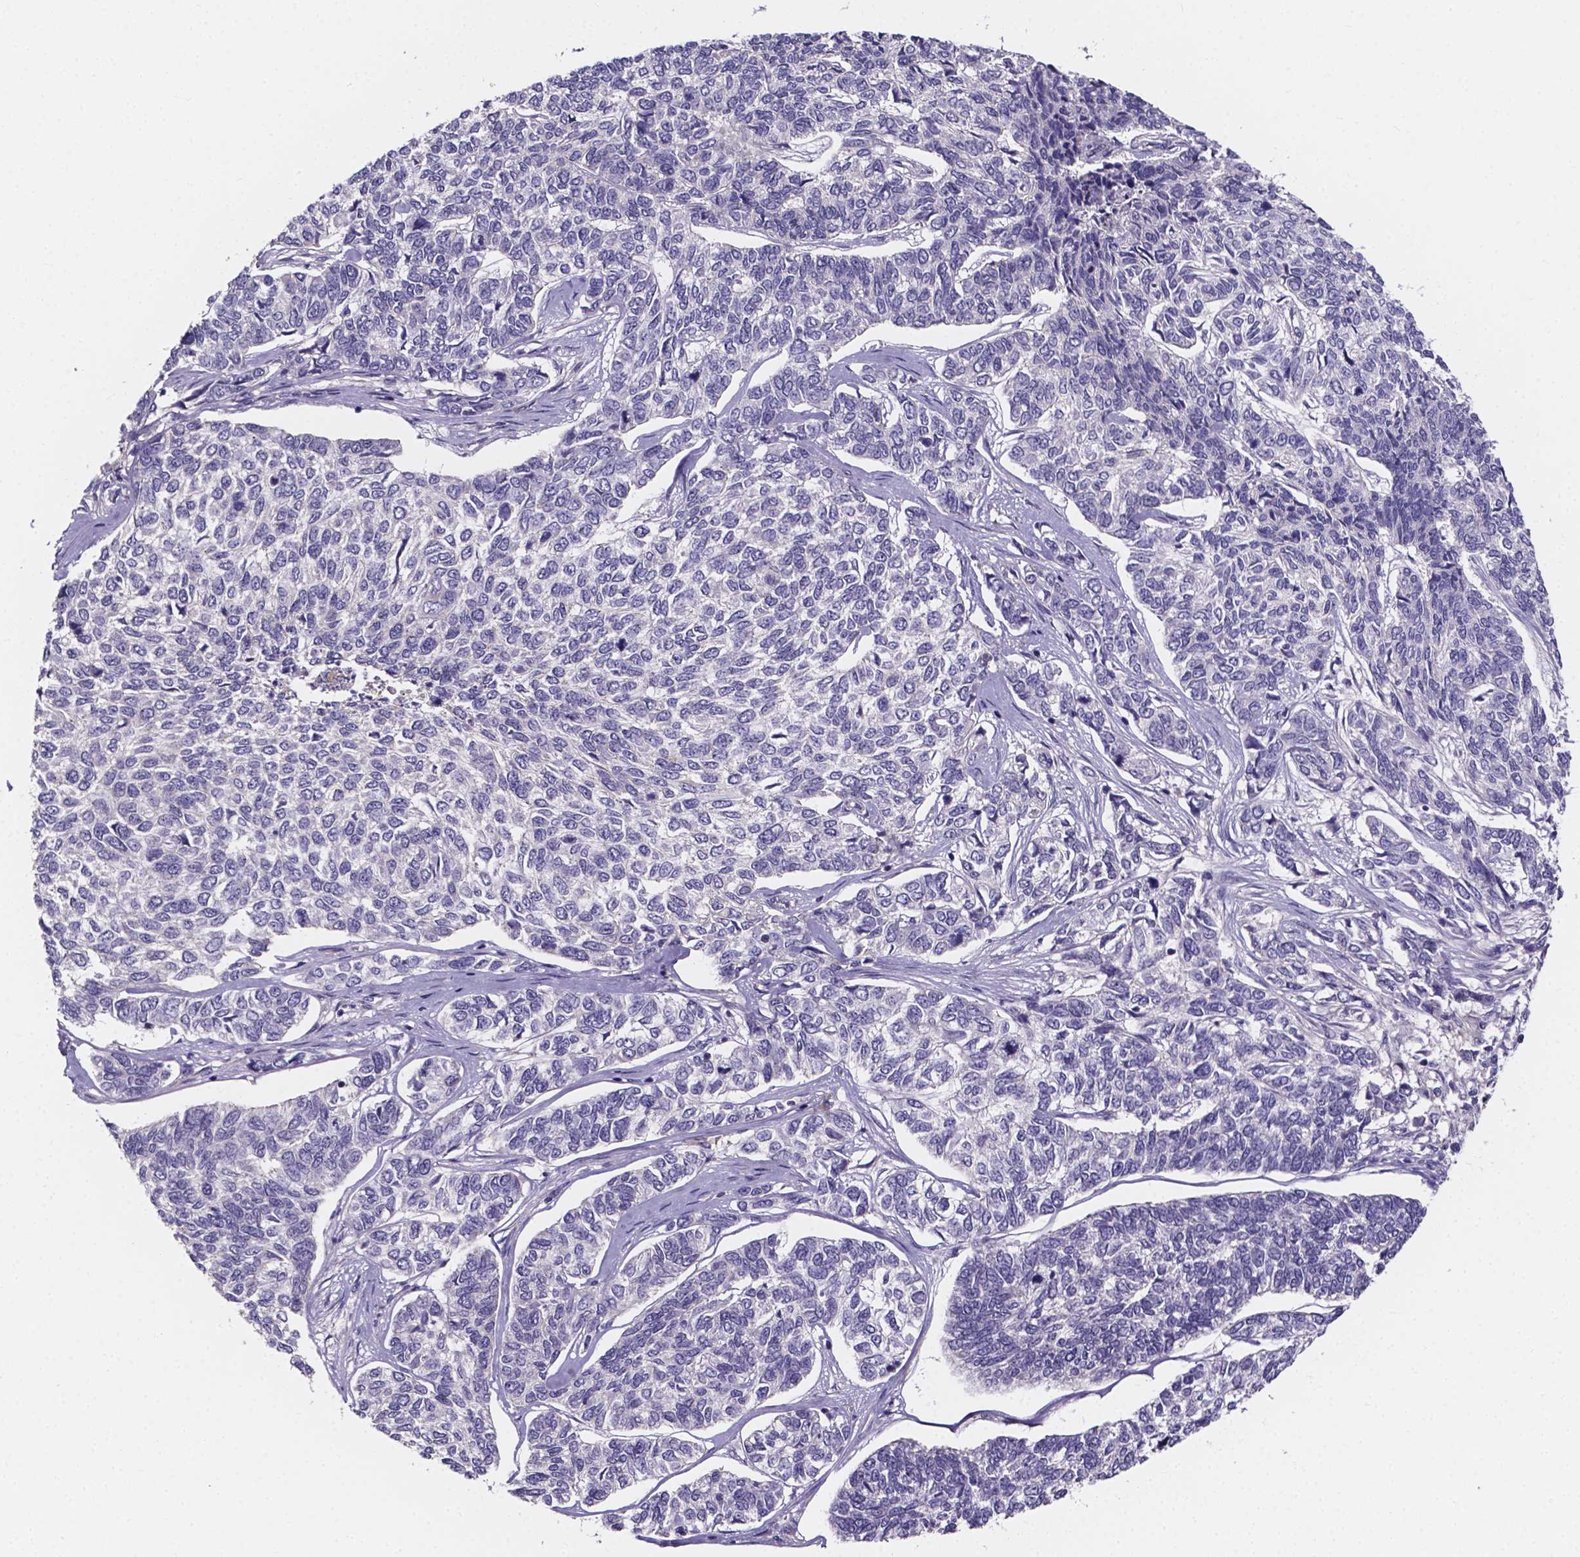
{"staining": {"intensity": "negative", "quantity": "none", "location": "none"}, "tissue": "skin cancer", "cell_type": "Tumor cells", "image_type": "cancer", "snomed": [{"axis": "morphology", "description": "Basal cell carcinoma"}, {"axis": "topography", "description": "Skin"}], "caption": "The IHC micrograph has no significant staining in tumor cells of basal cell carcinoma (skin) tissue. (DAB immunohistochemistry, high magnification).", "gene": "SPOCD1", "patient": {"sex": "female", "age": 65}}